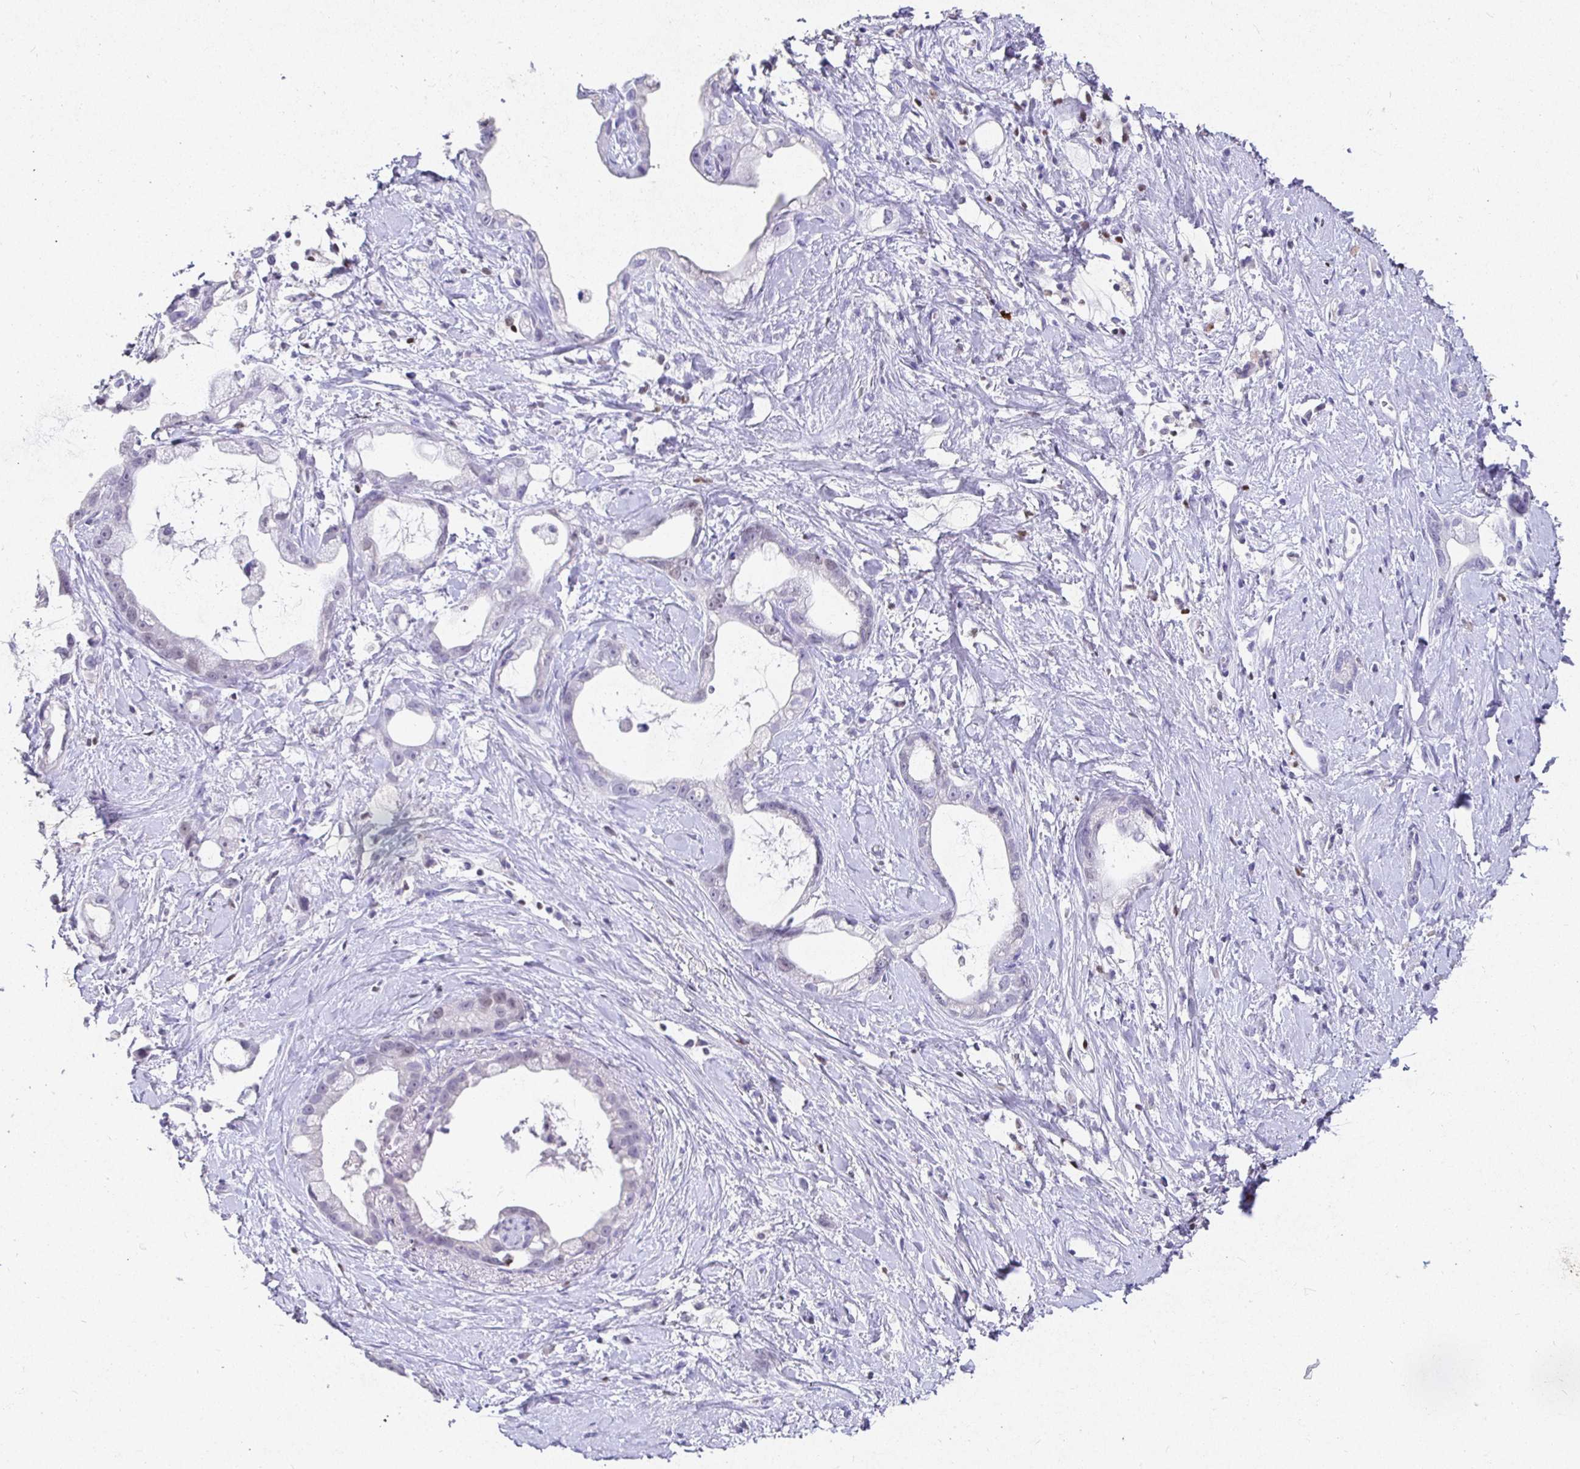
{"staining": {"intensity": "negative", "quantity": "none", "location": "none"}, "tissue": "stomach cancer", "cell_type": "Tumor cells", "image_type": "cancer", "snomed": [{"axis": "morphology", "description": "Adenocarcinoma, NOS"}, {"axis": "topography", "description": "Stomach"}], "caption": "An IHC micrograph of stomach cancer is shown. There is no staining in tumor cells of stomach cancer.", "gene": "SATB1", "patient": {"sex": "male", "age": 55}}